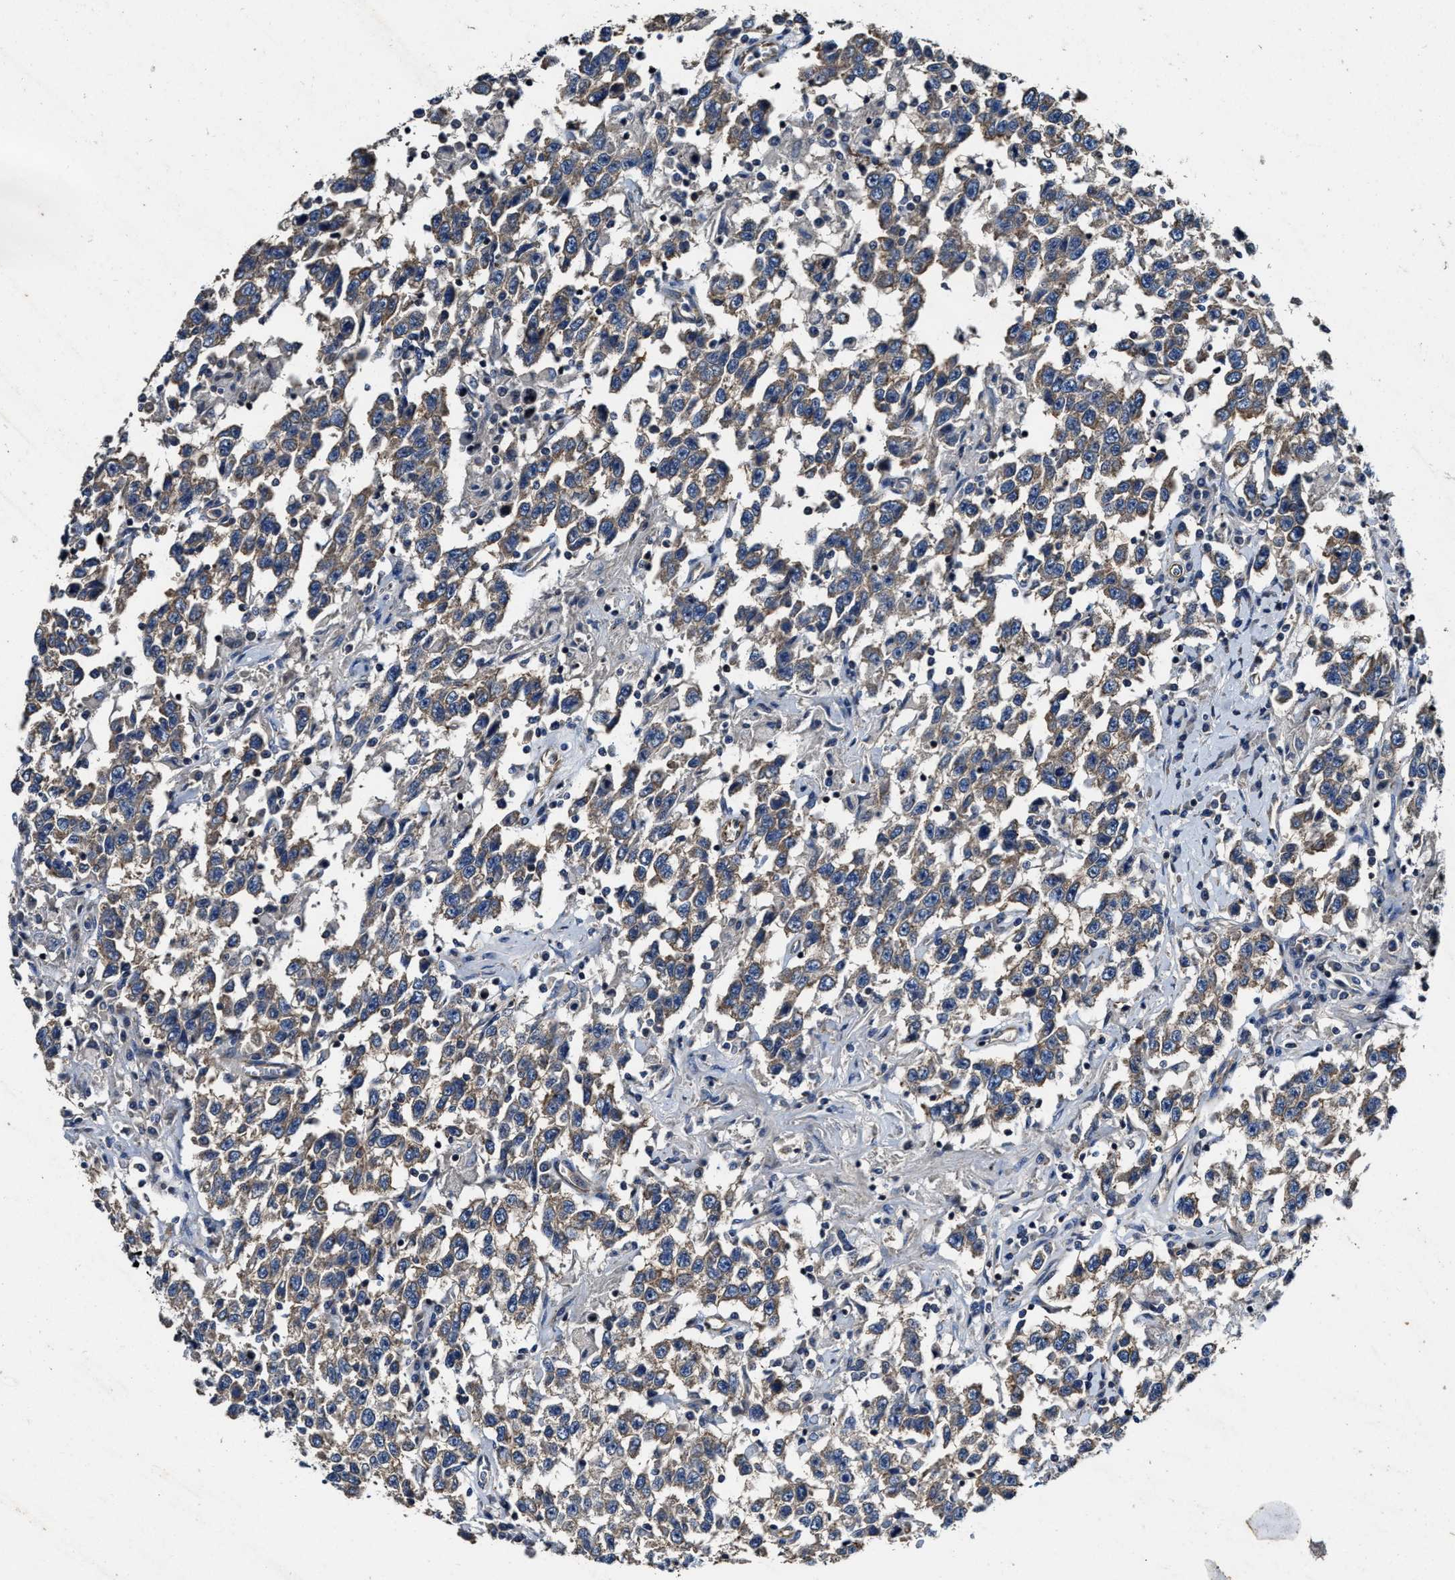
{"staining": {"intensity": "weak", "quantity": ">75%", "location": "cytoplasmic/membranous"}, "tissue": "testis cancer", "cell_type": "Tumor cells", "image_type": "cancer", "snomed": [{"axis": "morphology", "description": "Seminoma, NOS"}, {"axis": "topography", "description": "Testis"}], "caption": "This image reveals IHC staining of human seminoma (testis), with low weak cytoplasmic/membranous expression in approximately >75% of tumor cells.", "gene": "PTAR1", "patient": {"sex": "male", "age": 41}}